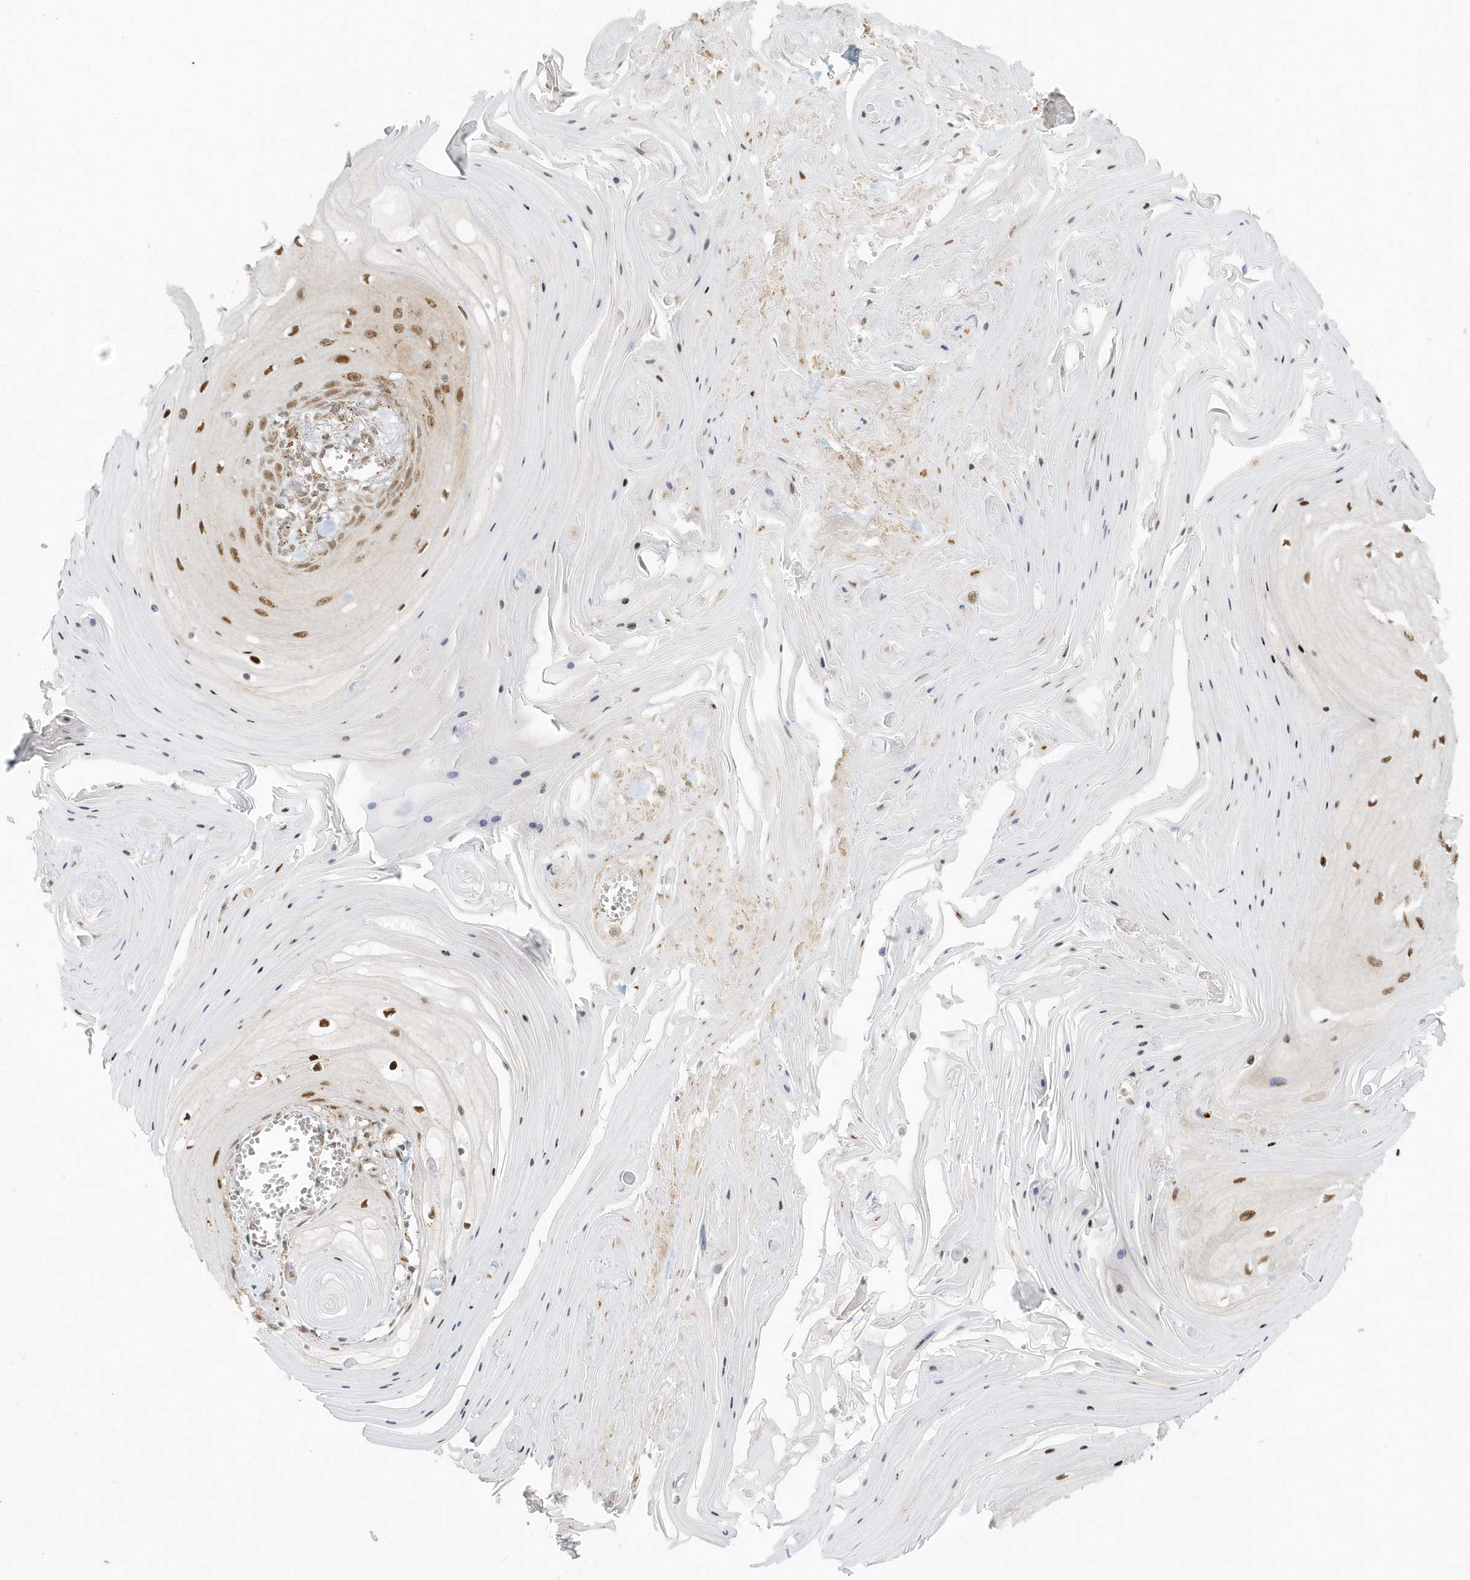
{"staining": {"intensity": "moderate", "quantity": ">75%", "location": "nuclear"}, "tissue": "skin cancer", "cell_type": "Tumor cells", "image_type": "cancer", "snomed": [{"axis": "morphology", "description": "Squamous cell carcinoma, NOS"}, {"axis": "topography", "description": "Skin"}], "caption": "The image exhibits staining of skin cancer (squamous cell carcinoma), revealing moderate nuclear protein staining (brown color) within tumor cells. (DAB IHC with brightfield microscopy, high magnification).", "gene": "PSMD6", "patient": {"sex": "male", "age": 74}}